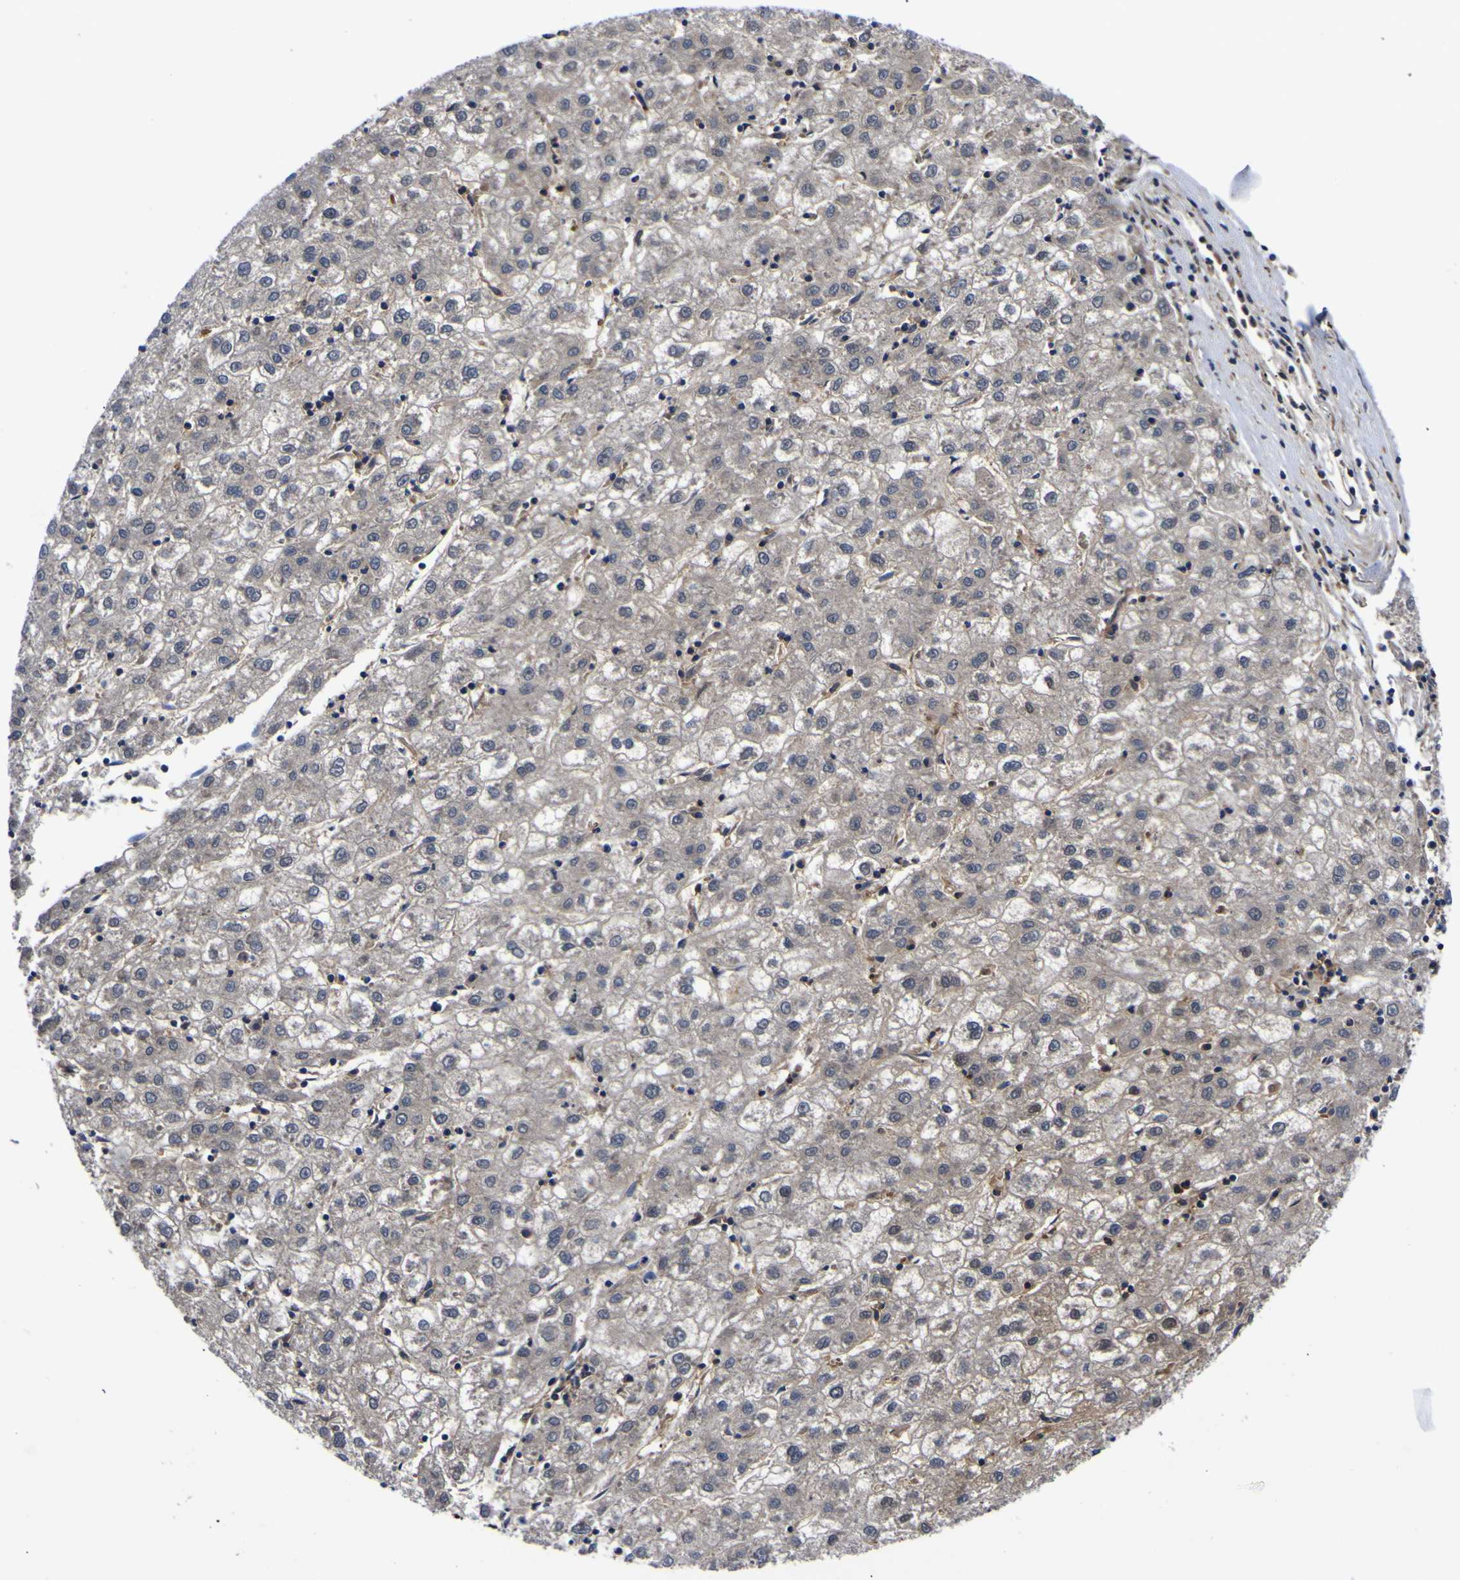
{"staining": {"intensity": "moderate", "quantity": "<25%", "location": "cytoplasmic/membranous,nuclear"}, "tissue": "liver cancer", "cell_type": "Tumor cells", "image_type": "cancer", "snomed": [{"axis": "morphology", "description": "Carcinoma, Hepatocellular, NOS"}, {"axis": "topography", "description": "Liver"}], "caption": "Immunohistochemical staining of human liver hepatocellular carcinoma demonstrates moderate cytoplasmic/membranous and nuclear protein expression in approximately <25% of tumor cells.", "gene": "FAM110B", "patient": {"sex": "male", "age": 72}}